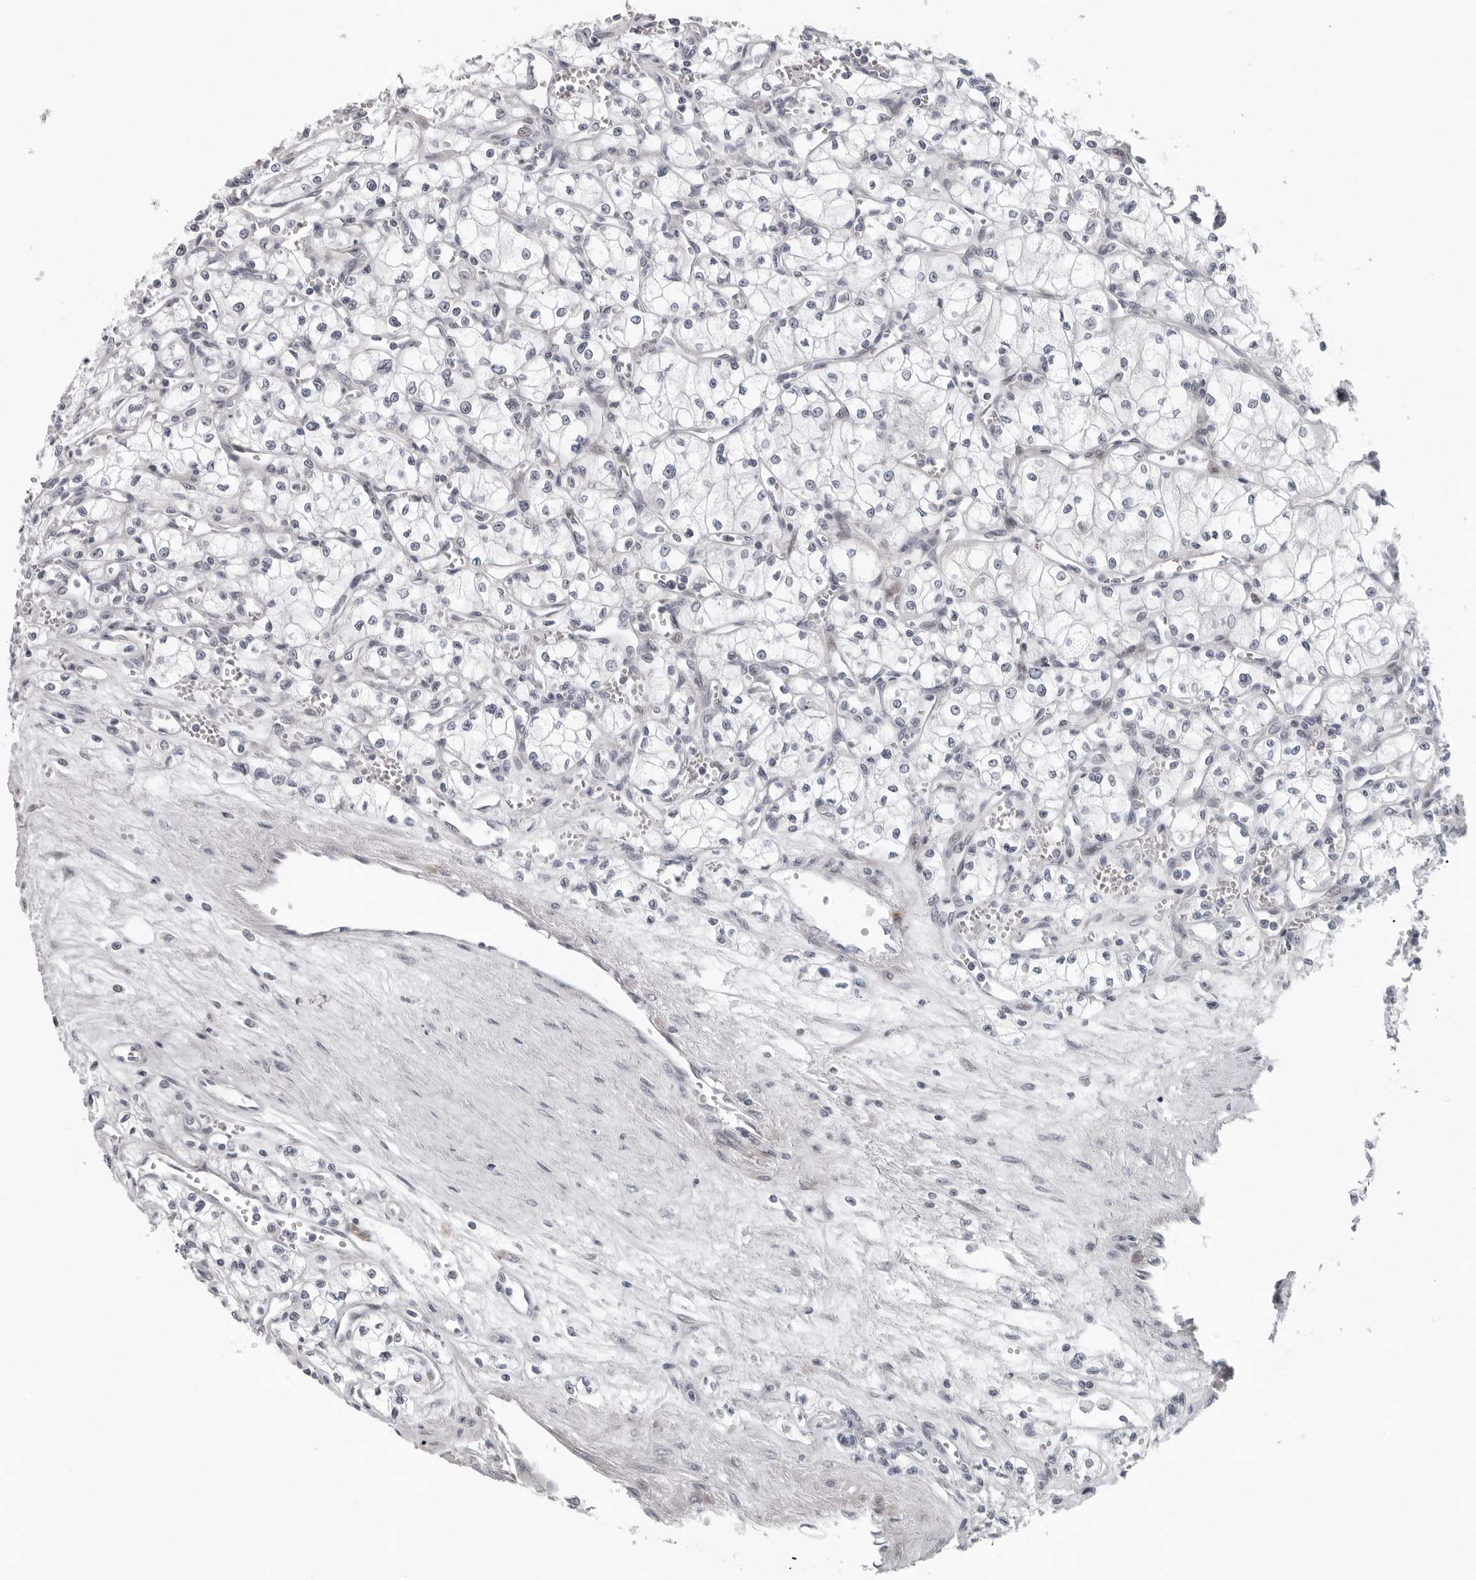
{"staining": {"intensity": "negative", "quantity": "none", "location": "none"}, "tissue": "renal cancer", "cell_type": "Tumor cells", "image_type": "cancer", "snomed": [{"axis": "morphology", "description": "Adenocarcinoma, NOS"}, {"axis": "topography", "description": "Kidney"}], "caption": "Immunohistochemistry image of renal cancer stained for a protein (brown), which demonstrates no positivity in tumor cells.", "gene": "PIP4K2C", "patient": {"sex": "male", "age": 59}}